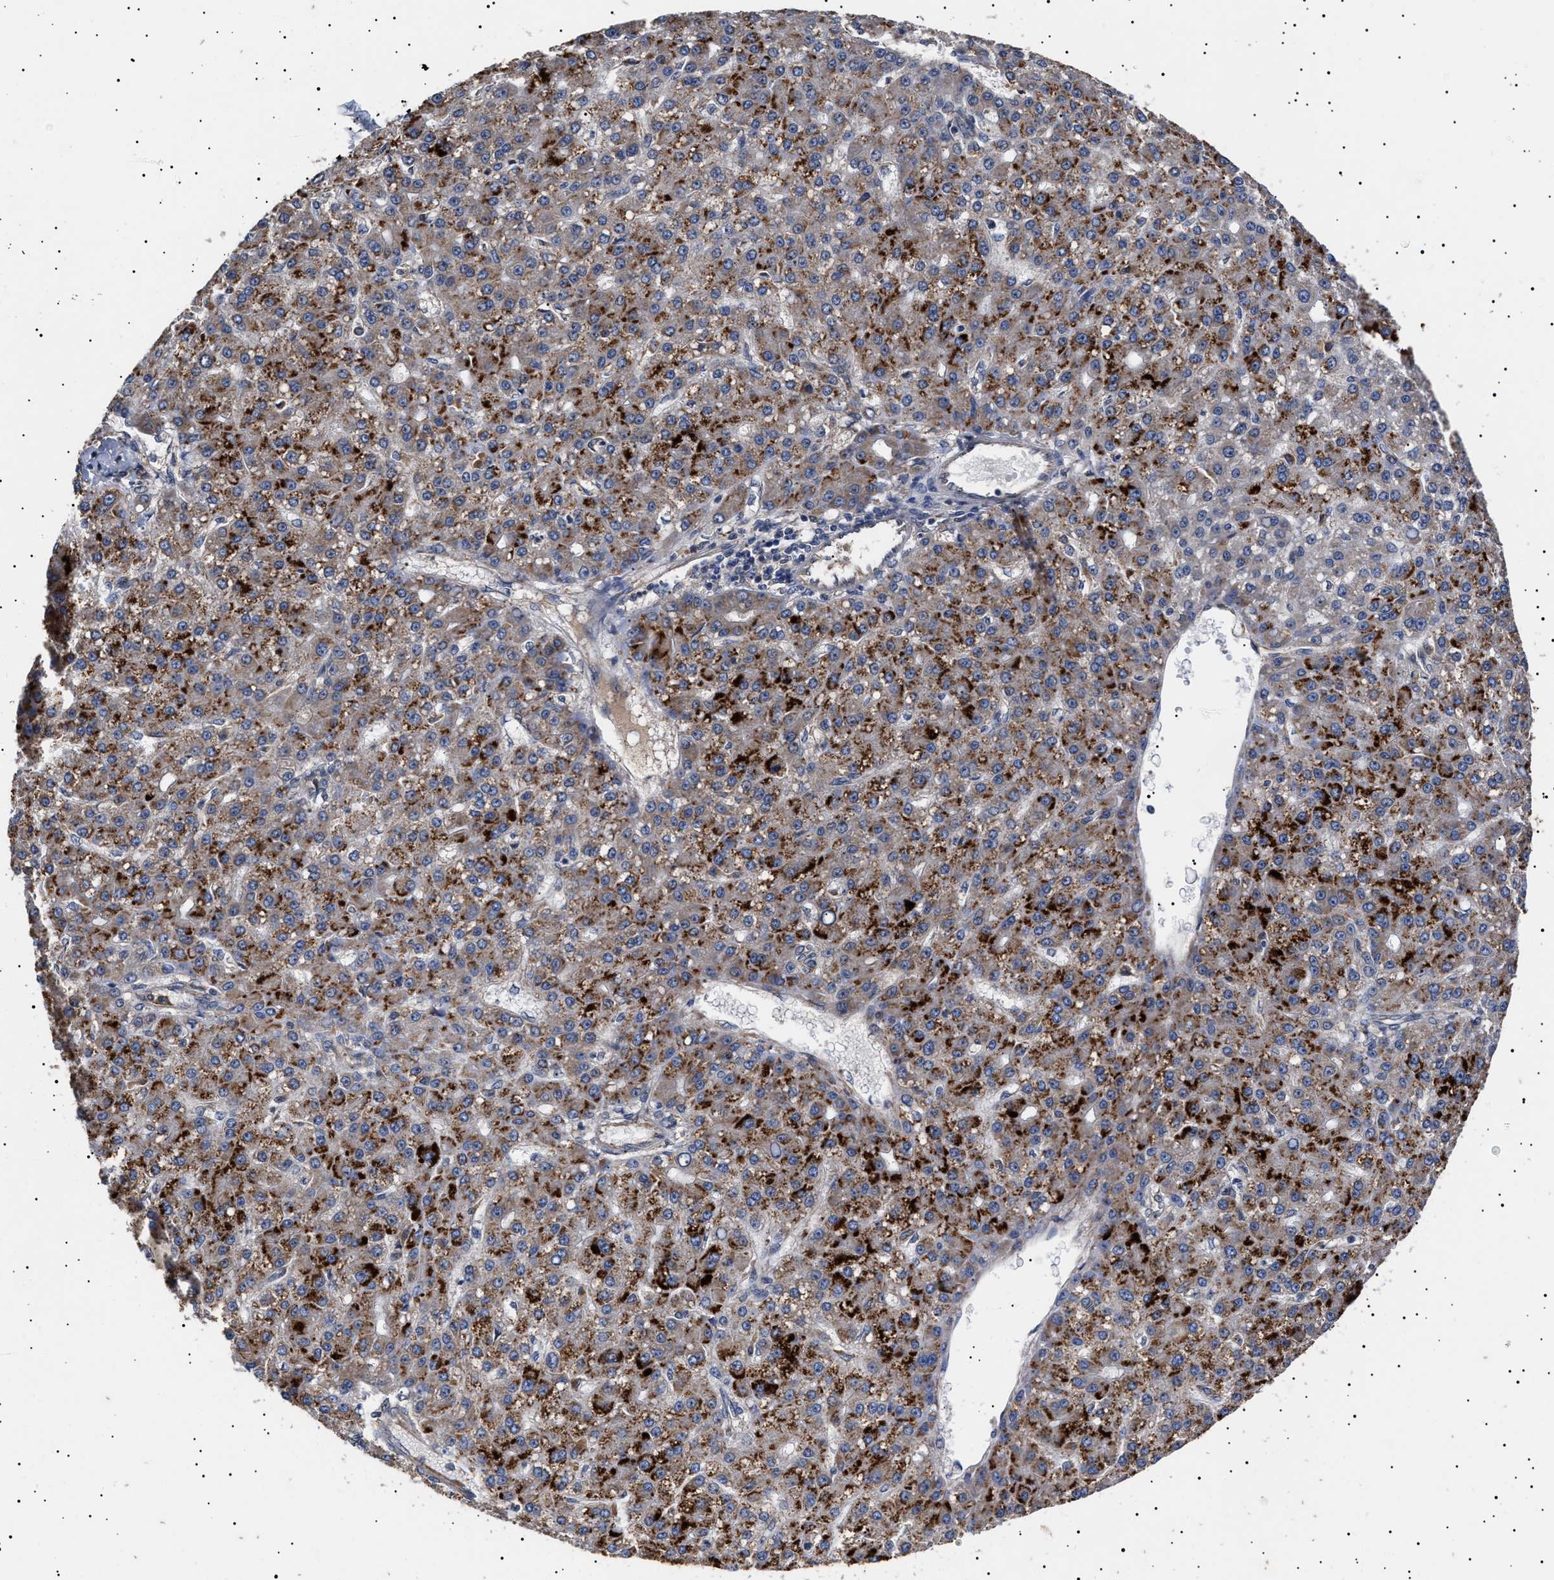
{"staining": {"intensity": "moderate", "quantity": ">75%", "location": "cytoplasmic/membranous"}, "tissue": "liver cancer", "cell_type": "Tumor cells", "image_type": "cancer", "snomed": [{"axis": "morphology", "description": "Carcinoma, Hepatocellular, NOS"}, {"axis": "topography", "description": "Liver"}], "caption": "Protein expression analysis of hepatocellular carcinoma (liver) demonstrates moderate cytoplasmic/membranous expression in approximately >75% of tumor cells.", "gene": "KRBA1", "patient": {"sex": "male", "age": 67}}